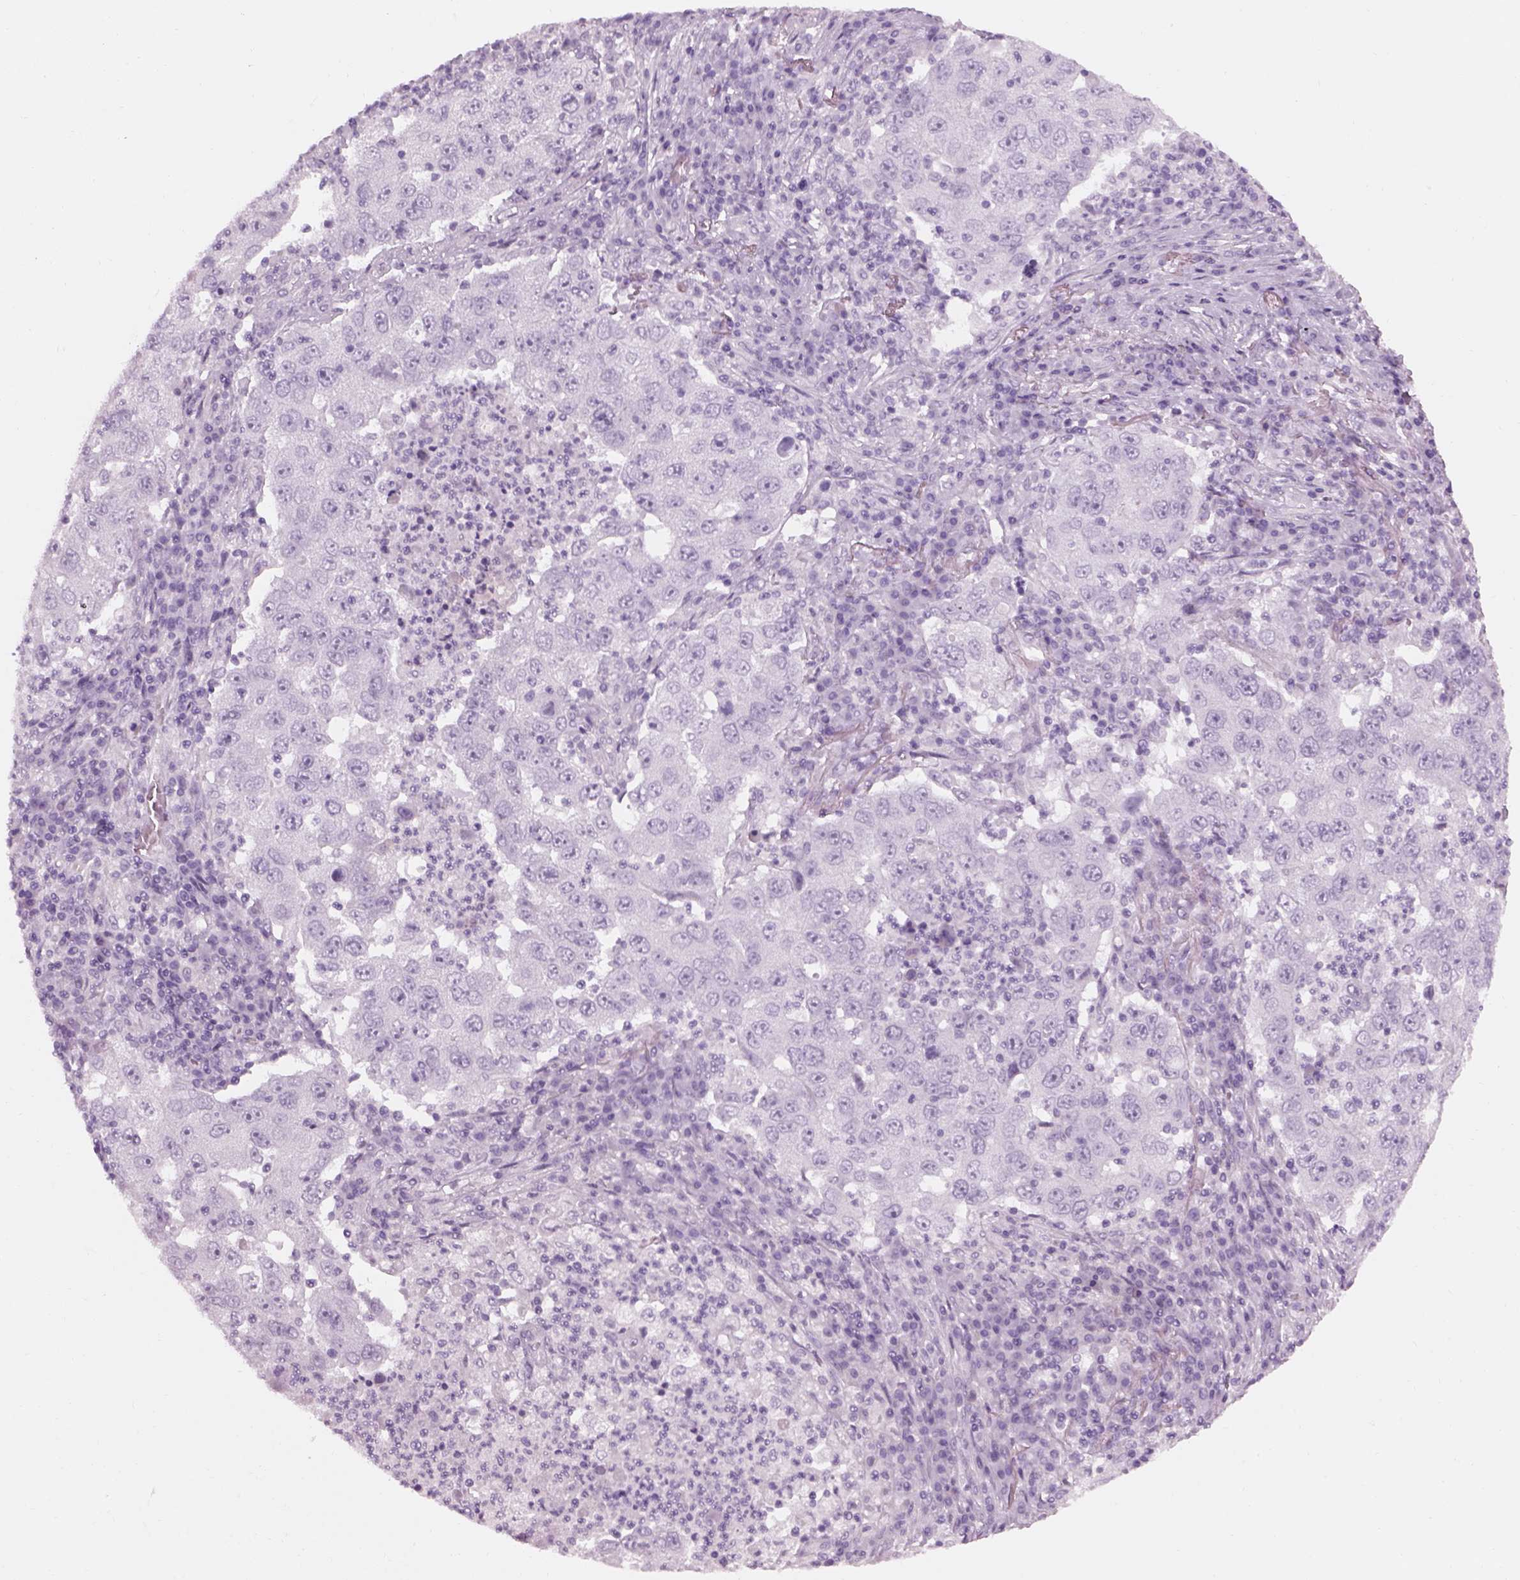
{"staining": {"intensity": "negative", "quantity": "none", "location": "none"}, "tissue": "lung cancer", "cell_type": "Tumor cells", "image_type": "cancer", "snomed": [{"axis": "morphology", "description": "Adenocarcinoma, NOS"}, {"axis": "topography", "description": "Lung"}], "caption": "IHC of lung cancer demonstrates no expression in tumor cells. (Immunohistochemistry, brightfield microscopy, high magnification).", "gene": "GAS2L2", "patient": {"sex": "male", "age": 73}}